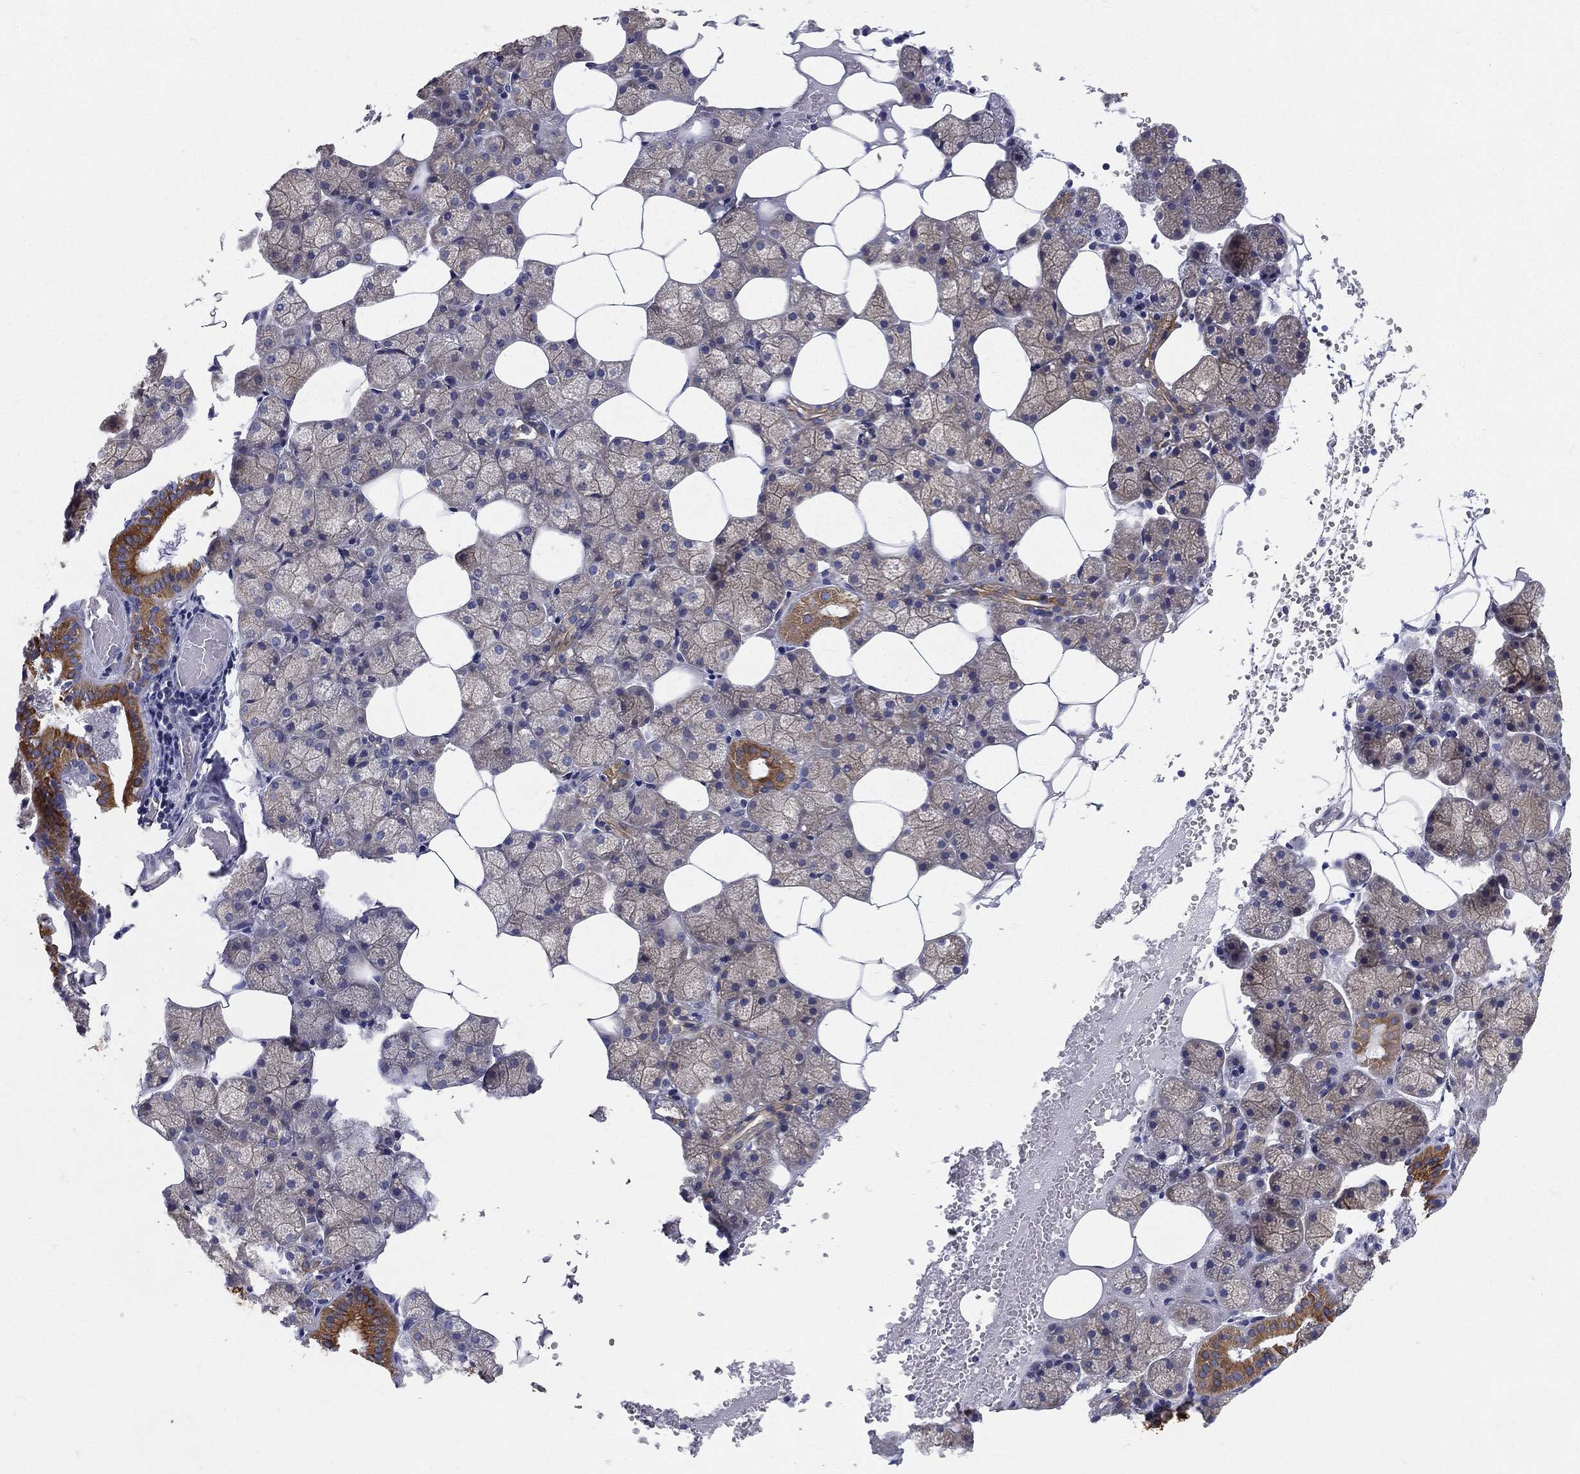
{"staining": {"intensity": "strong", "quantity": "<25%", "location": "cytoplasmic/membranous"}, "tissue": "salivary gland", "cell_type": "Glandular cells", "image_type": "normal", "snomed": [{"axis": "morphology", "description": "Normal tissue, NOS"}, {"axis": "topography", "description": "Salivary gland"}], "caption": "Immunohistochemical staining of benign human salivary gland reveals medium levels of strong cytoplasmic/membranous staining in approximately <25% of glandular cells. Immunohistochemistry (ihc) stains the protein of interest in brown and the nuclei are stained blue.", "gene": "PWWP3A", "patient": {"sex": "male", "age": 38}}